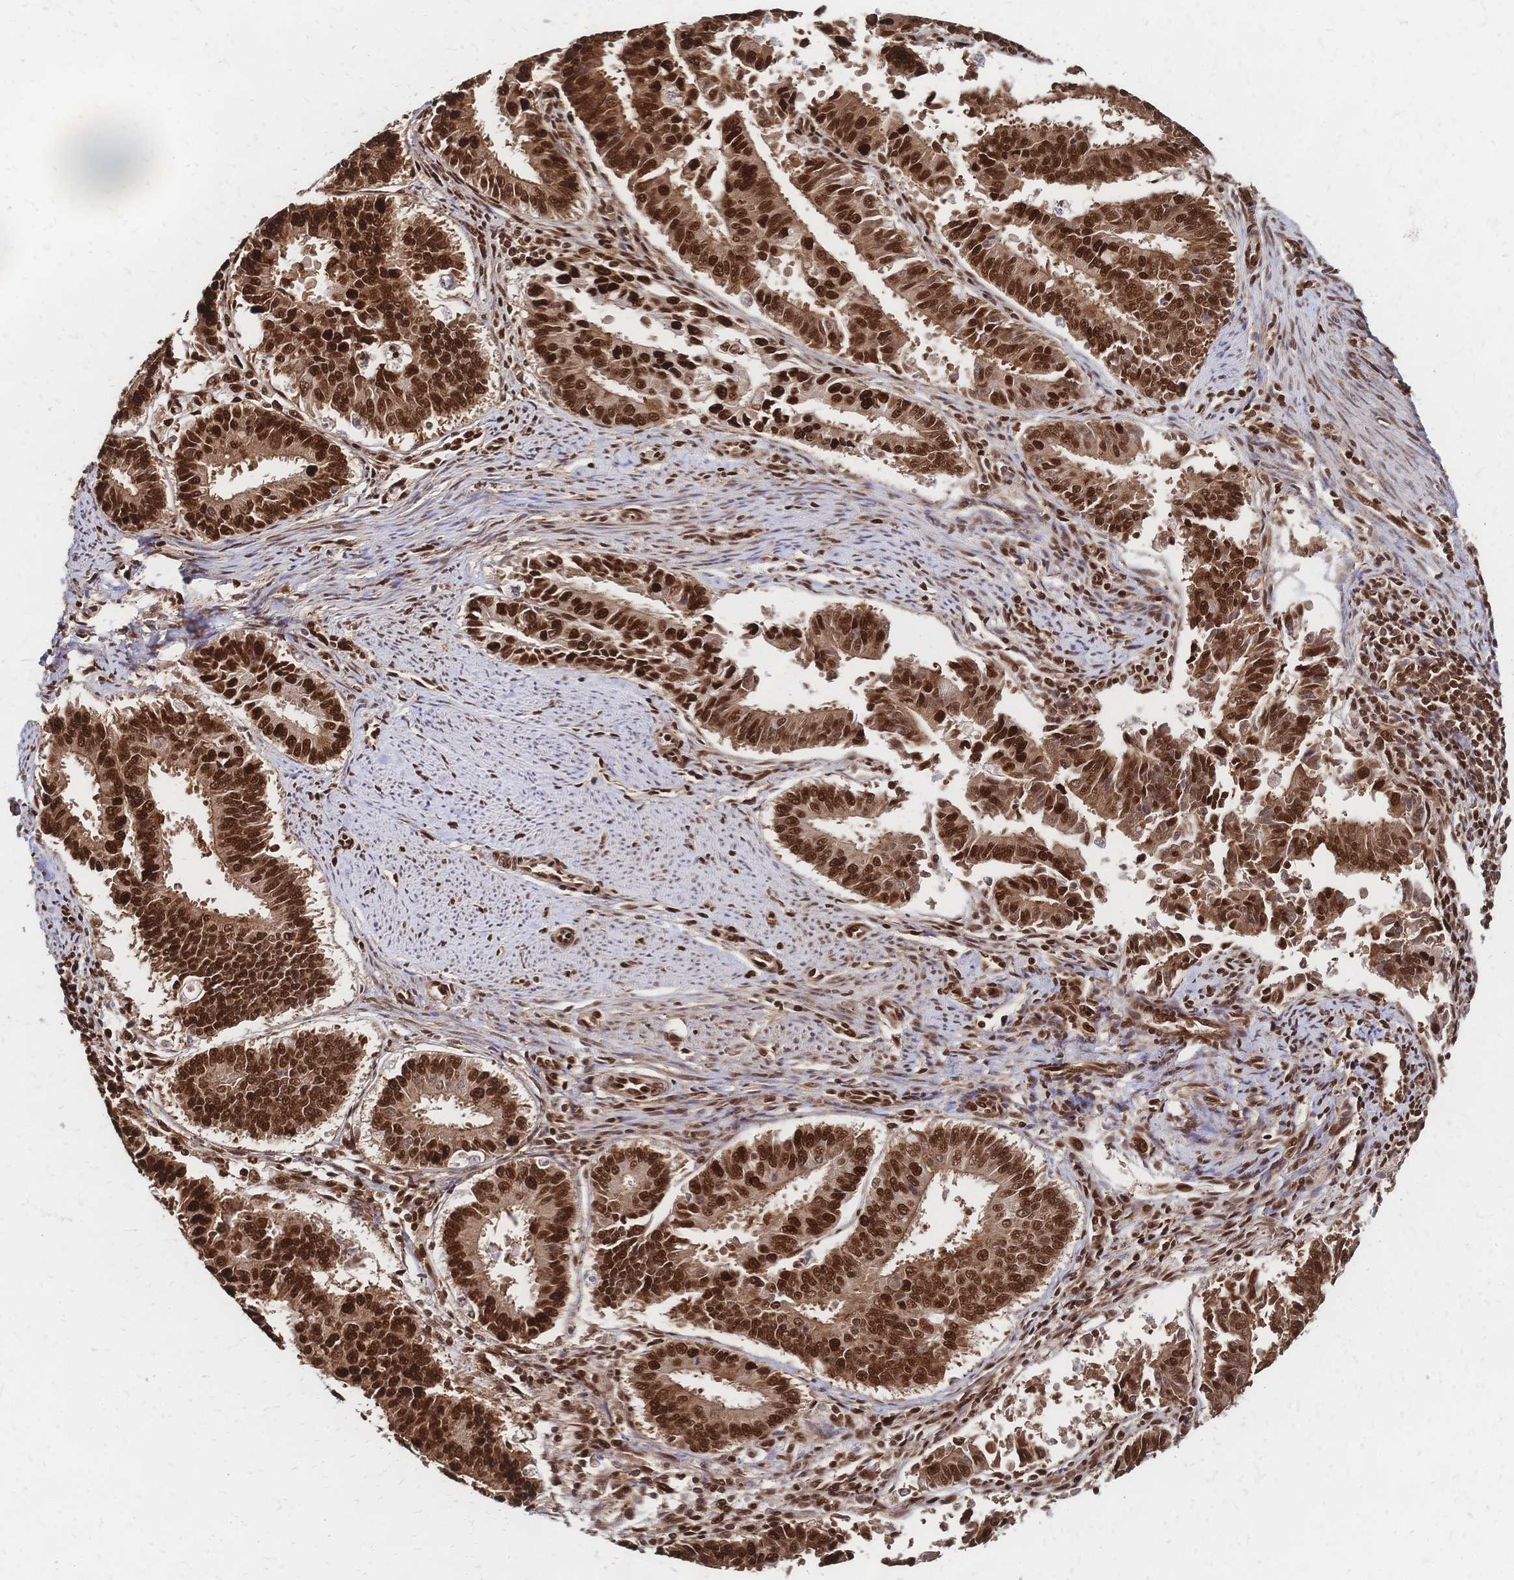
{"staining": {"intensity": "strong", "quantity": ">75%", "location": "nuclear"}, "tissue": "endometrial cancer", "cell_type": "Tumor cells", "image_type": "cancer", "snomed": [{"axis": "morphology", "description": "Adenocarcinoma, NOS"}, {"axis": "topography", "description": "Endometrium"}], "caption": "Strong nuclear protein expression is appreciated in approximately >75% of tumor cells in endometrial cancer (adenocarcinoma).", "gene": "HDGF", "patient": {"sex": "female", "age": 73}}